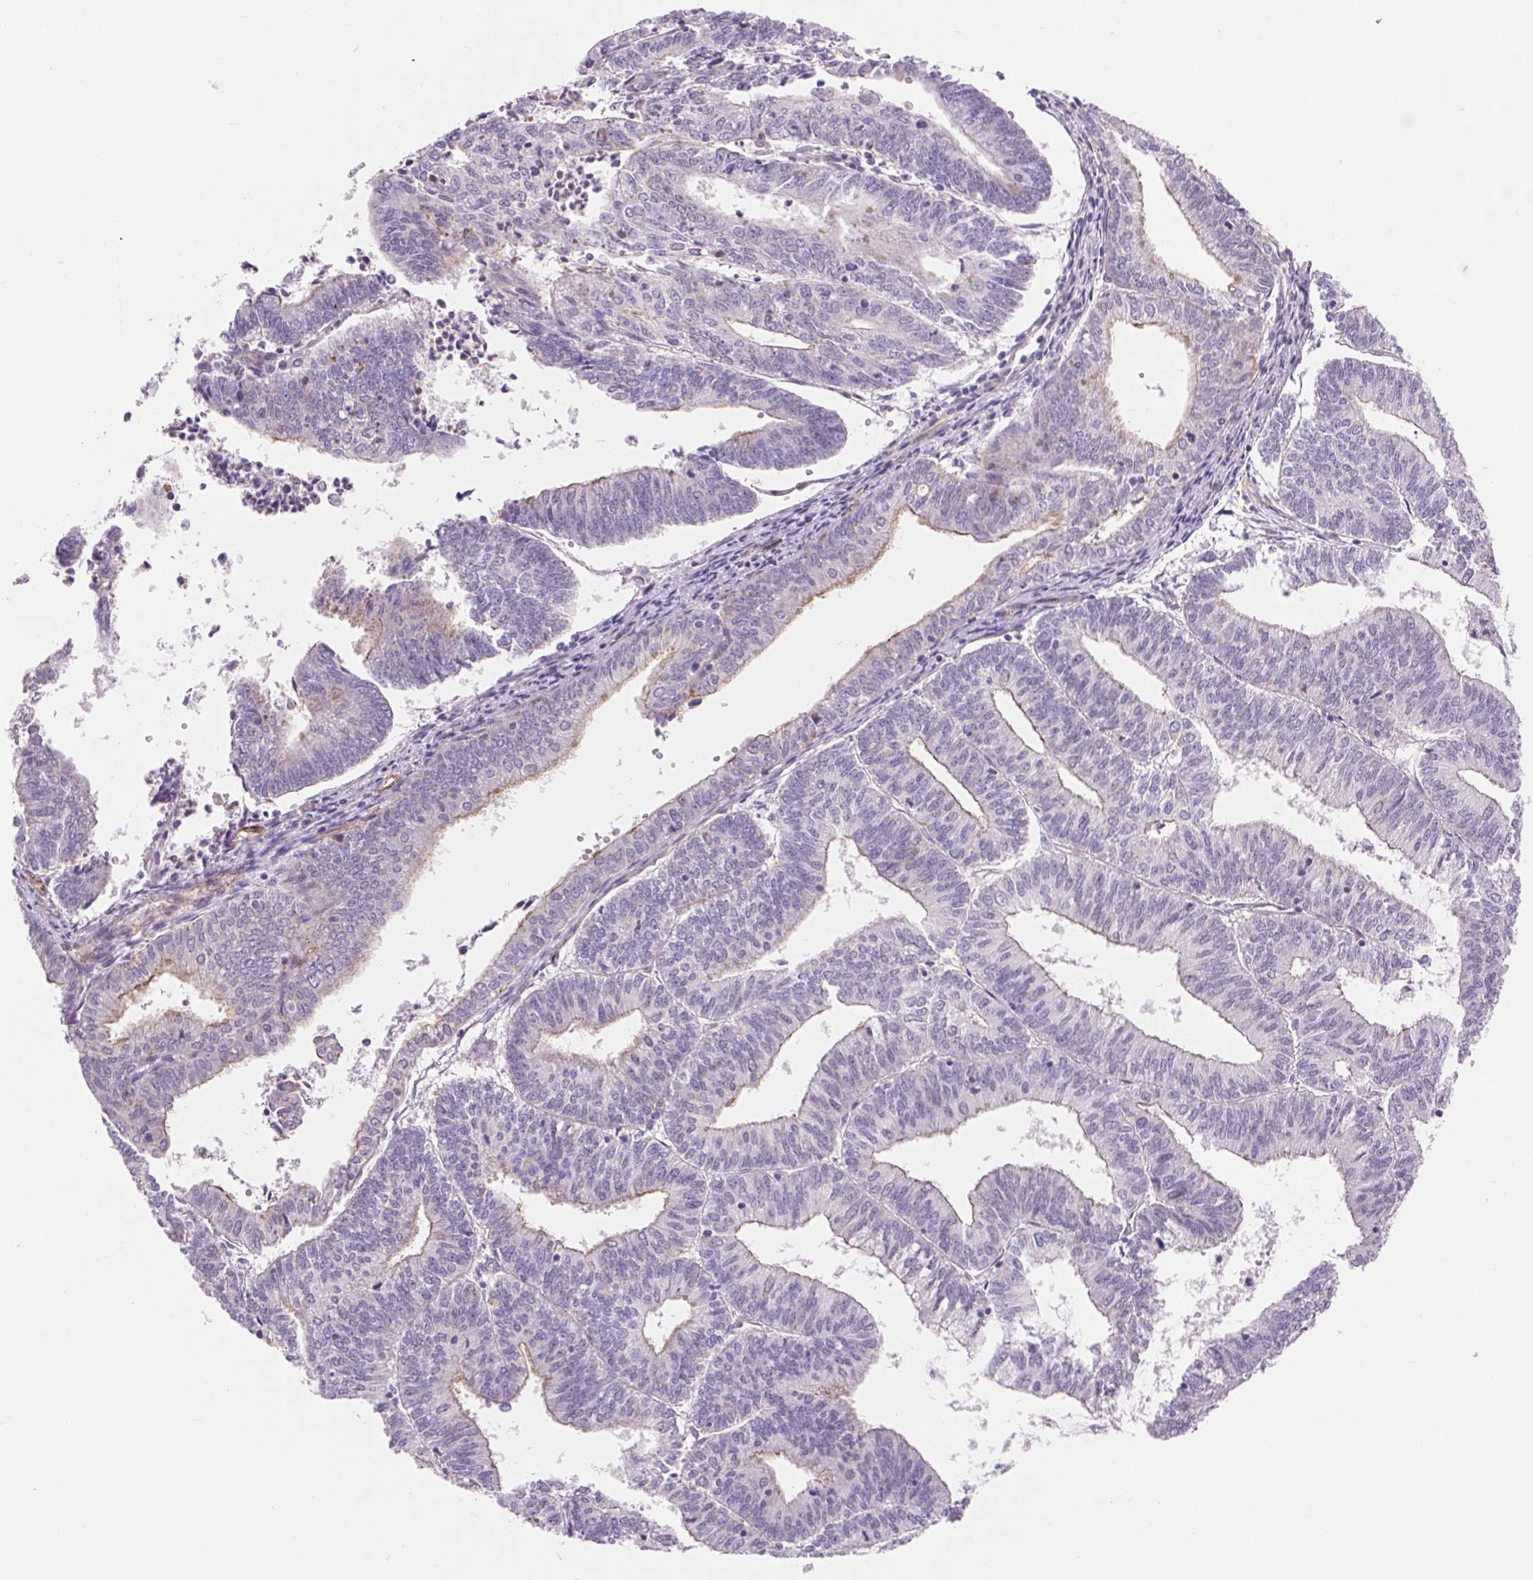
{"staining": {"intensity": "weak", "quantity": "<25%", "location": "cytoplasmic/membranous"}, "tissue": "endometrial cancer", "cell_type": "Tumor cells", "image_type": "cancer", "snomed": [{"axis": "morphology", "description": "Adenocarcinoma, NOS"}, {"axis": "topography", "description": "Endometrium"}], "caption": "Image shows no protein positivity in tumor cells of endometrial cancer tissue. (Stains: DAB immunohistochemistry with hematoxylin counter stain, Microscopy: brightfield microscopy at high magnification).", "gene": "DIXDC1", "patient": {"sex": "female", "age": 61}}